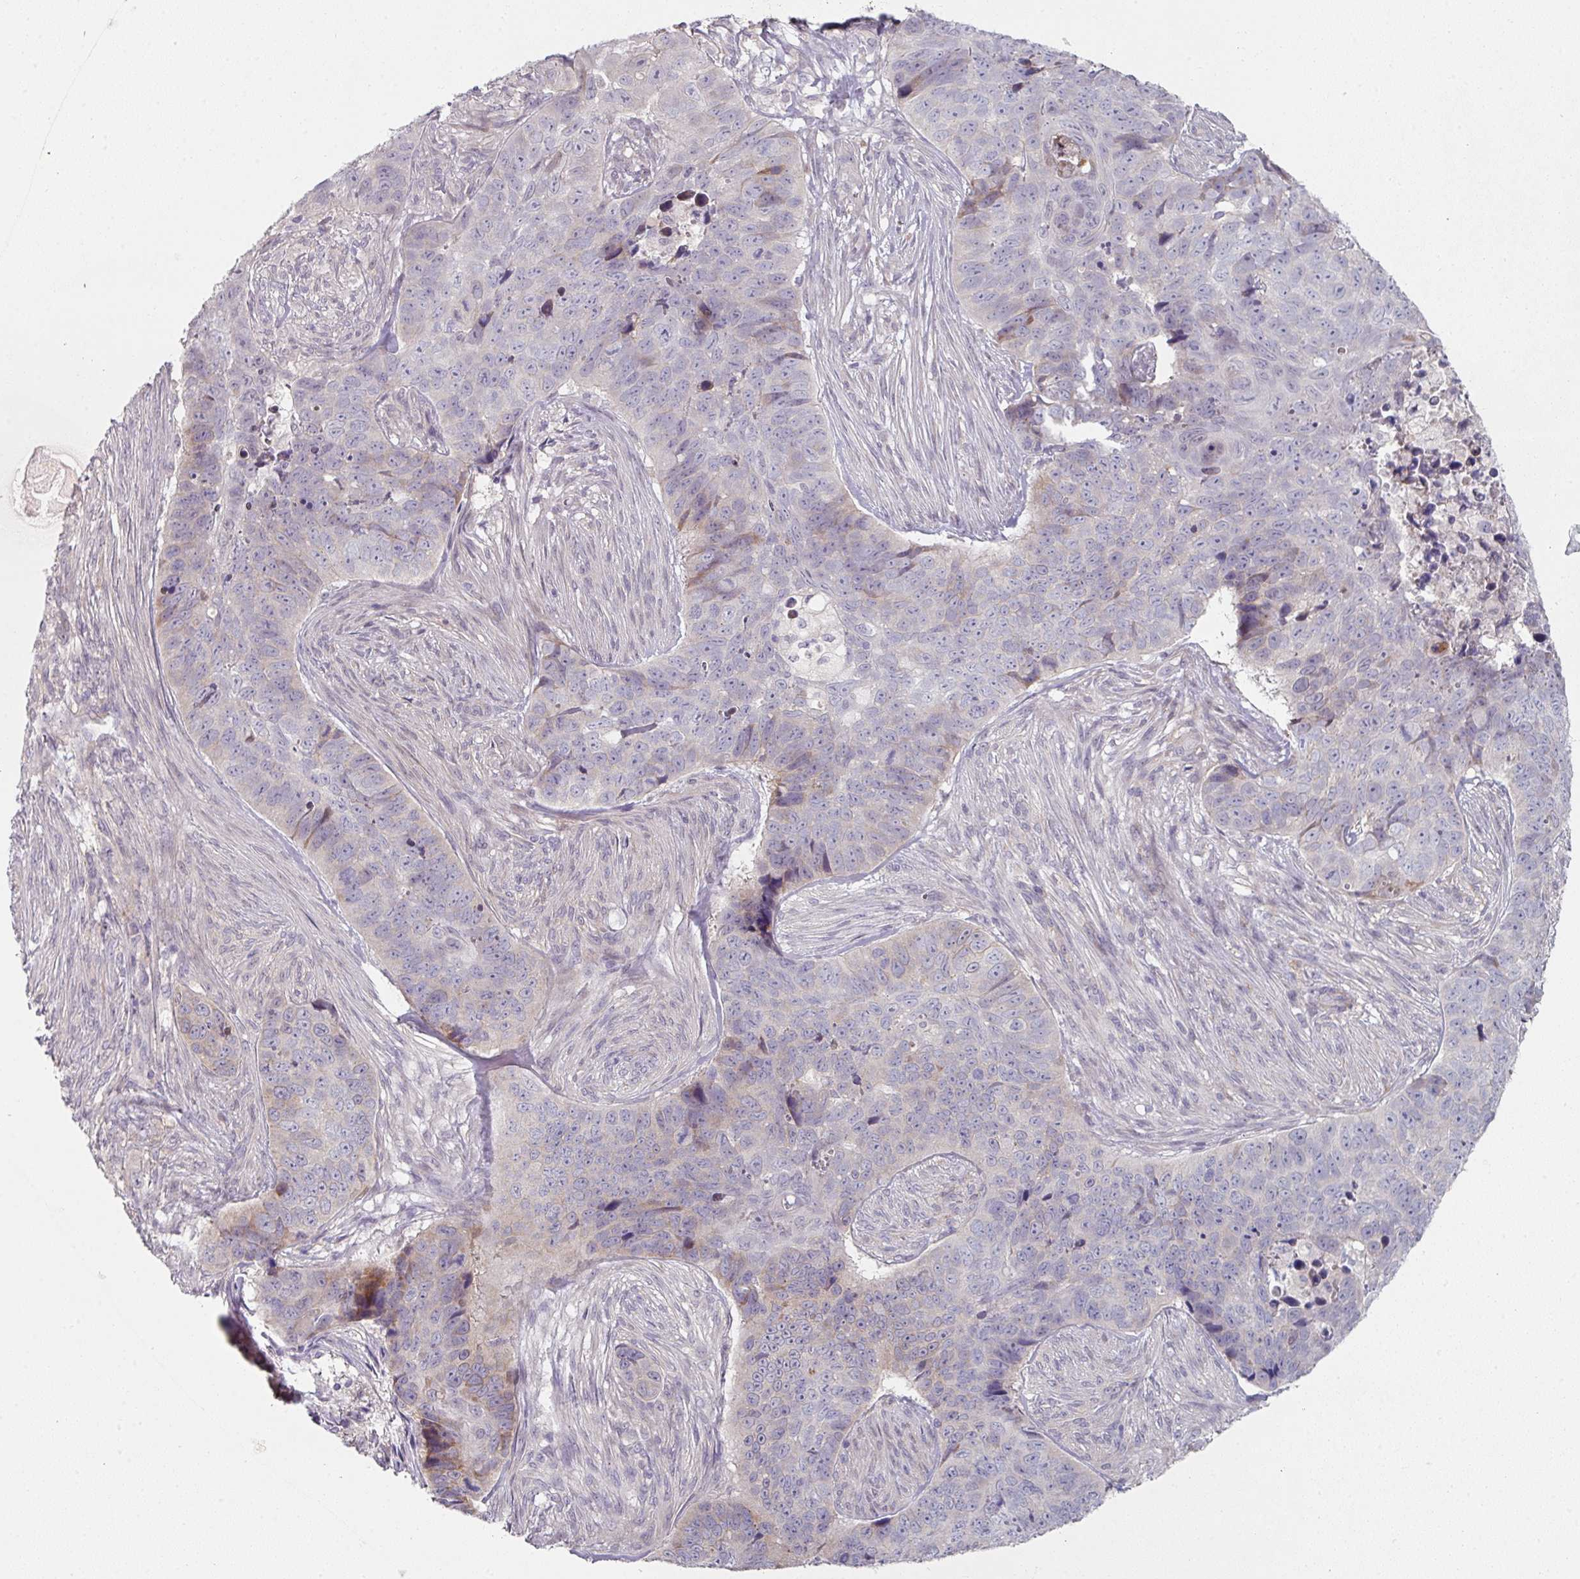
{"staining": {"intensity": "weak", "quantity": "<25%", "location": "cytoplasmic/membranous"}, "tissue": "skin cancer", "cell_type": "Tumor cells", "image_type": "cancer", "snomed": [{"axis": "morphology", "description": "Basal cell carcinoma"}, {"axis": "topography", "description": "Skin"}], "caption": "High power microscopy image of an IHC image of skin basal cell carcinoma, revealing no significant staining in tumor cells.", "gene": "WSB2", "patient": {"sex": "female", "age": 82}}